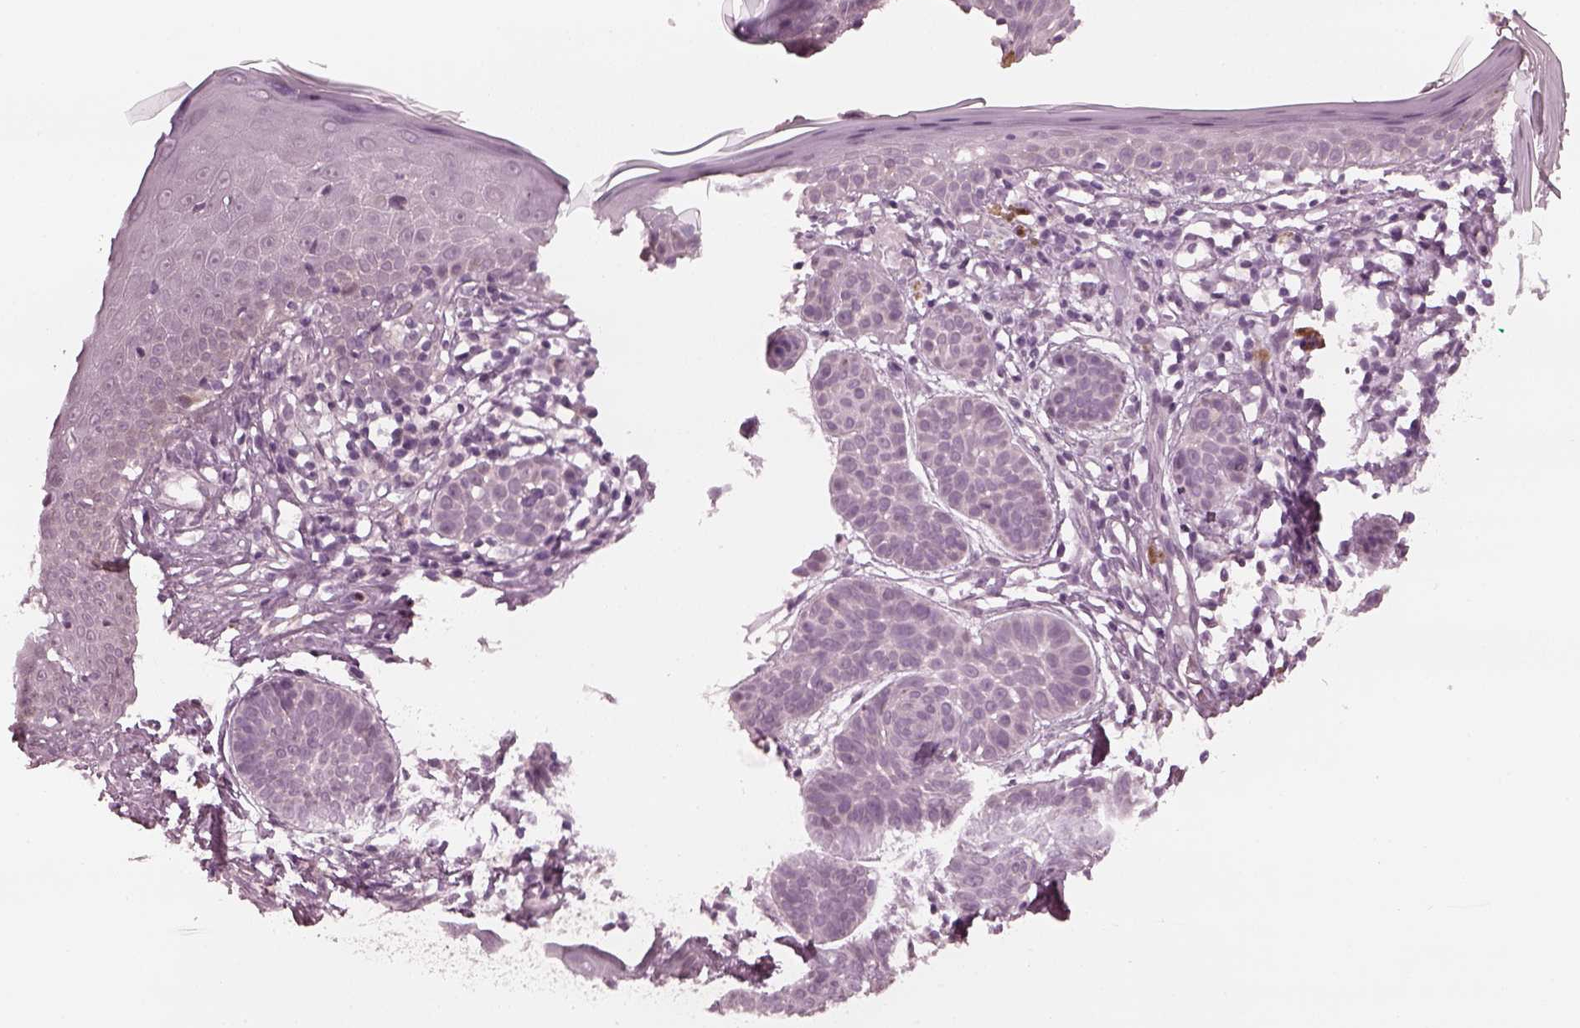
{"staining": {"intensity": "negative", "quantity": "none", "location": "none"}, "tissue": "skin cancer", "cell_type": "Tumor cells", "image_type": "cancer", "snomed": [{"axis": "morphology", "description": "Basal cell carcinoma"}, {"axis": "topography", "description": "Skin"}], "caption": "High magnification brightfield microscopy of skin cancer stained with DAB (brown) and counterstained with hematoxylin (blue): tumor cells show no significant positivity.", "gene": "CCDC170", "patient": {"sex": "male", "age": 85}}